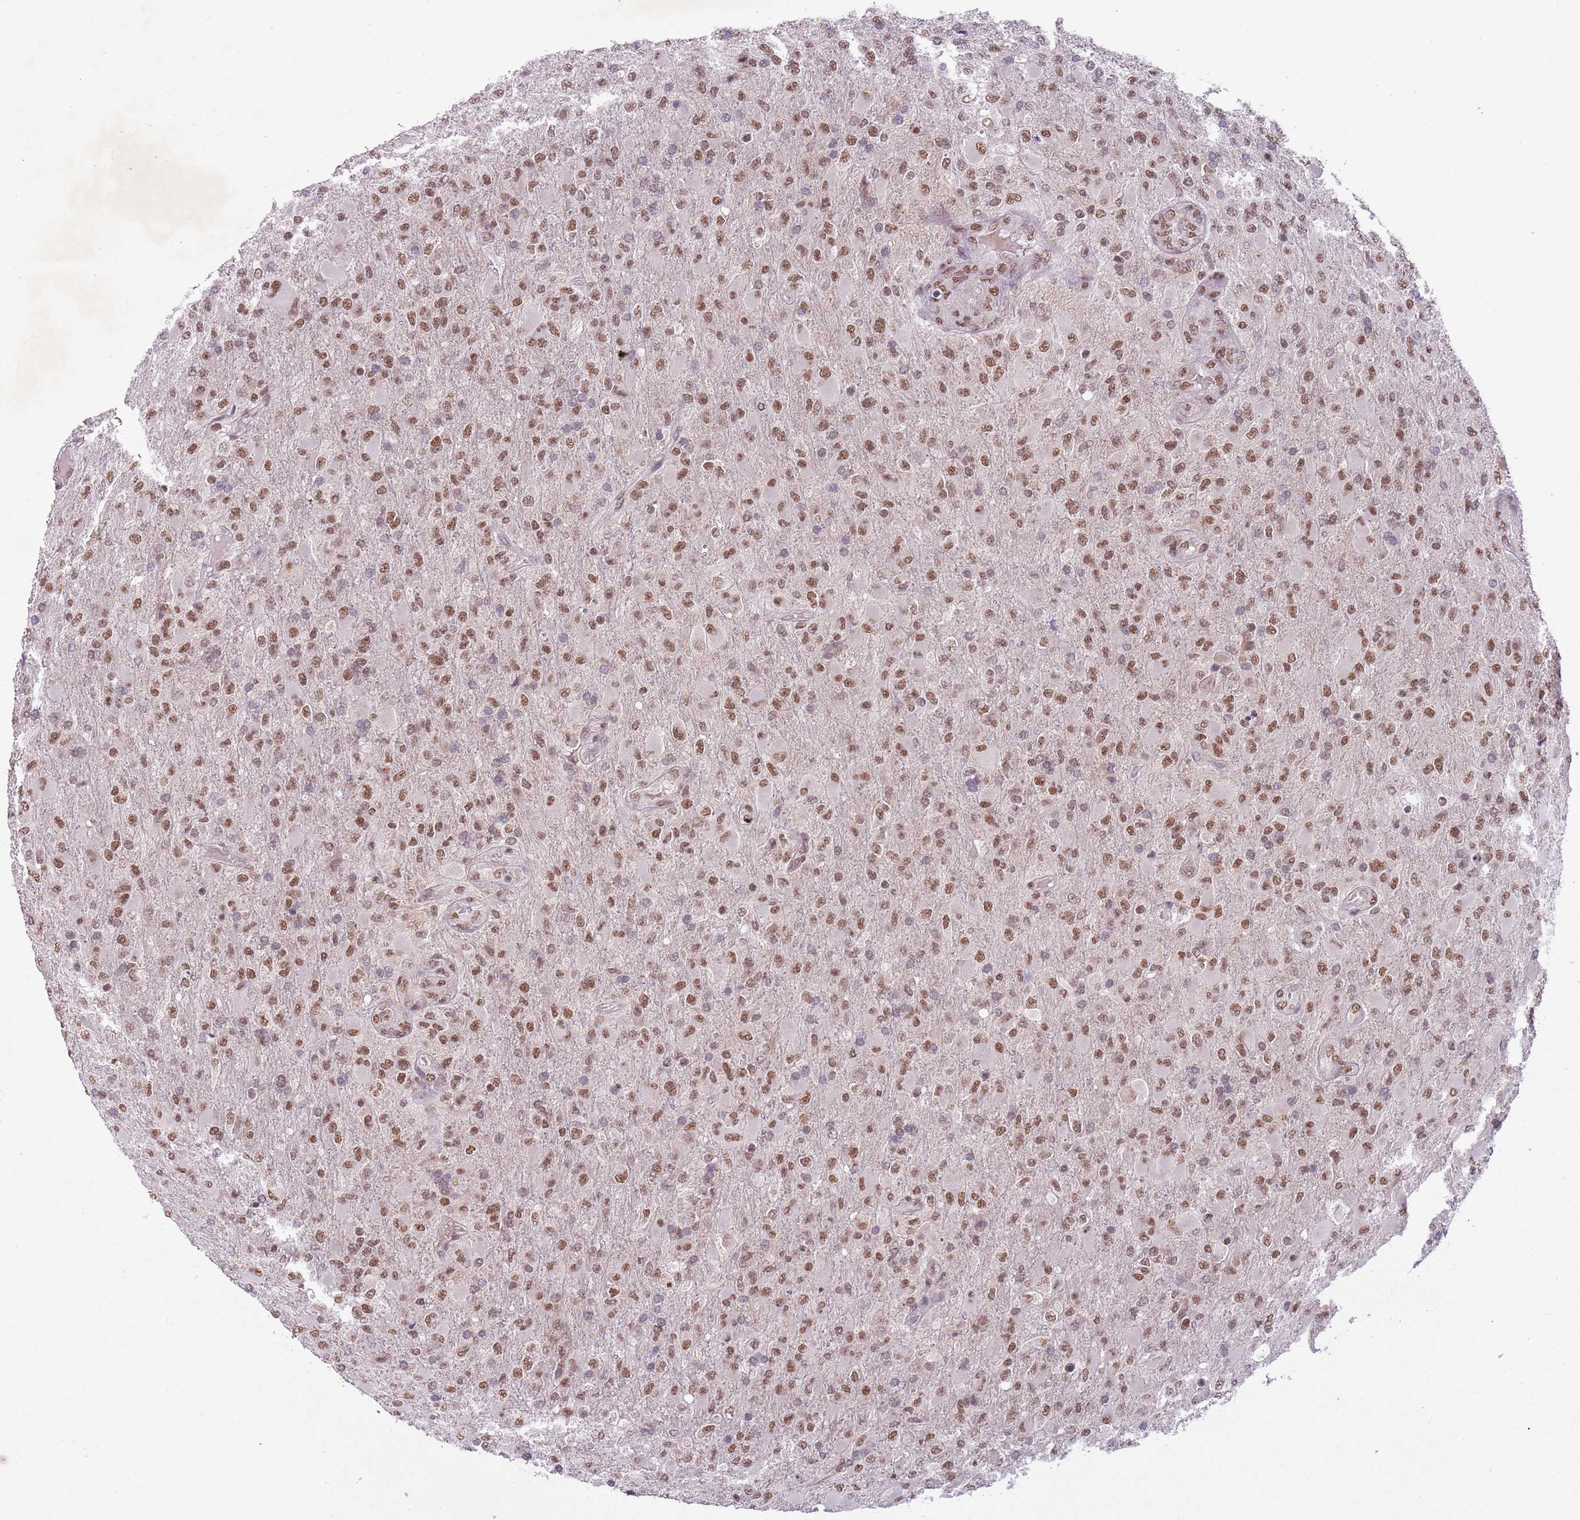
{"staining": {"intensity": "moderate", "quantity": ">75%", "location": "nuclear"}, "tissue": "glioma", "cell_type": "Tumor cells", "image_type": "cancer", "snomed": [{"axis": "morphology", "description": "Glioma, malignant, Low grade"}, {"axis": "topography", "description": "Brain"}], "caption": "A histopathology image of human glioma stained for a protein exhibits moderate nuclear brown staining in tumor cells.", "gene": "FAM120AOS", "patient": {"sex": "male", "age": 65}}